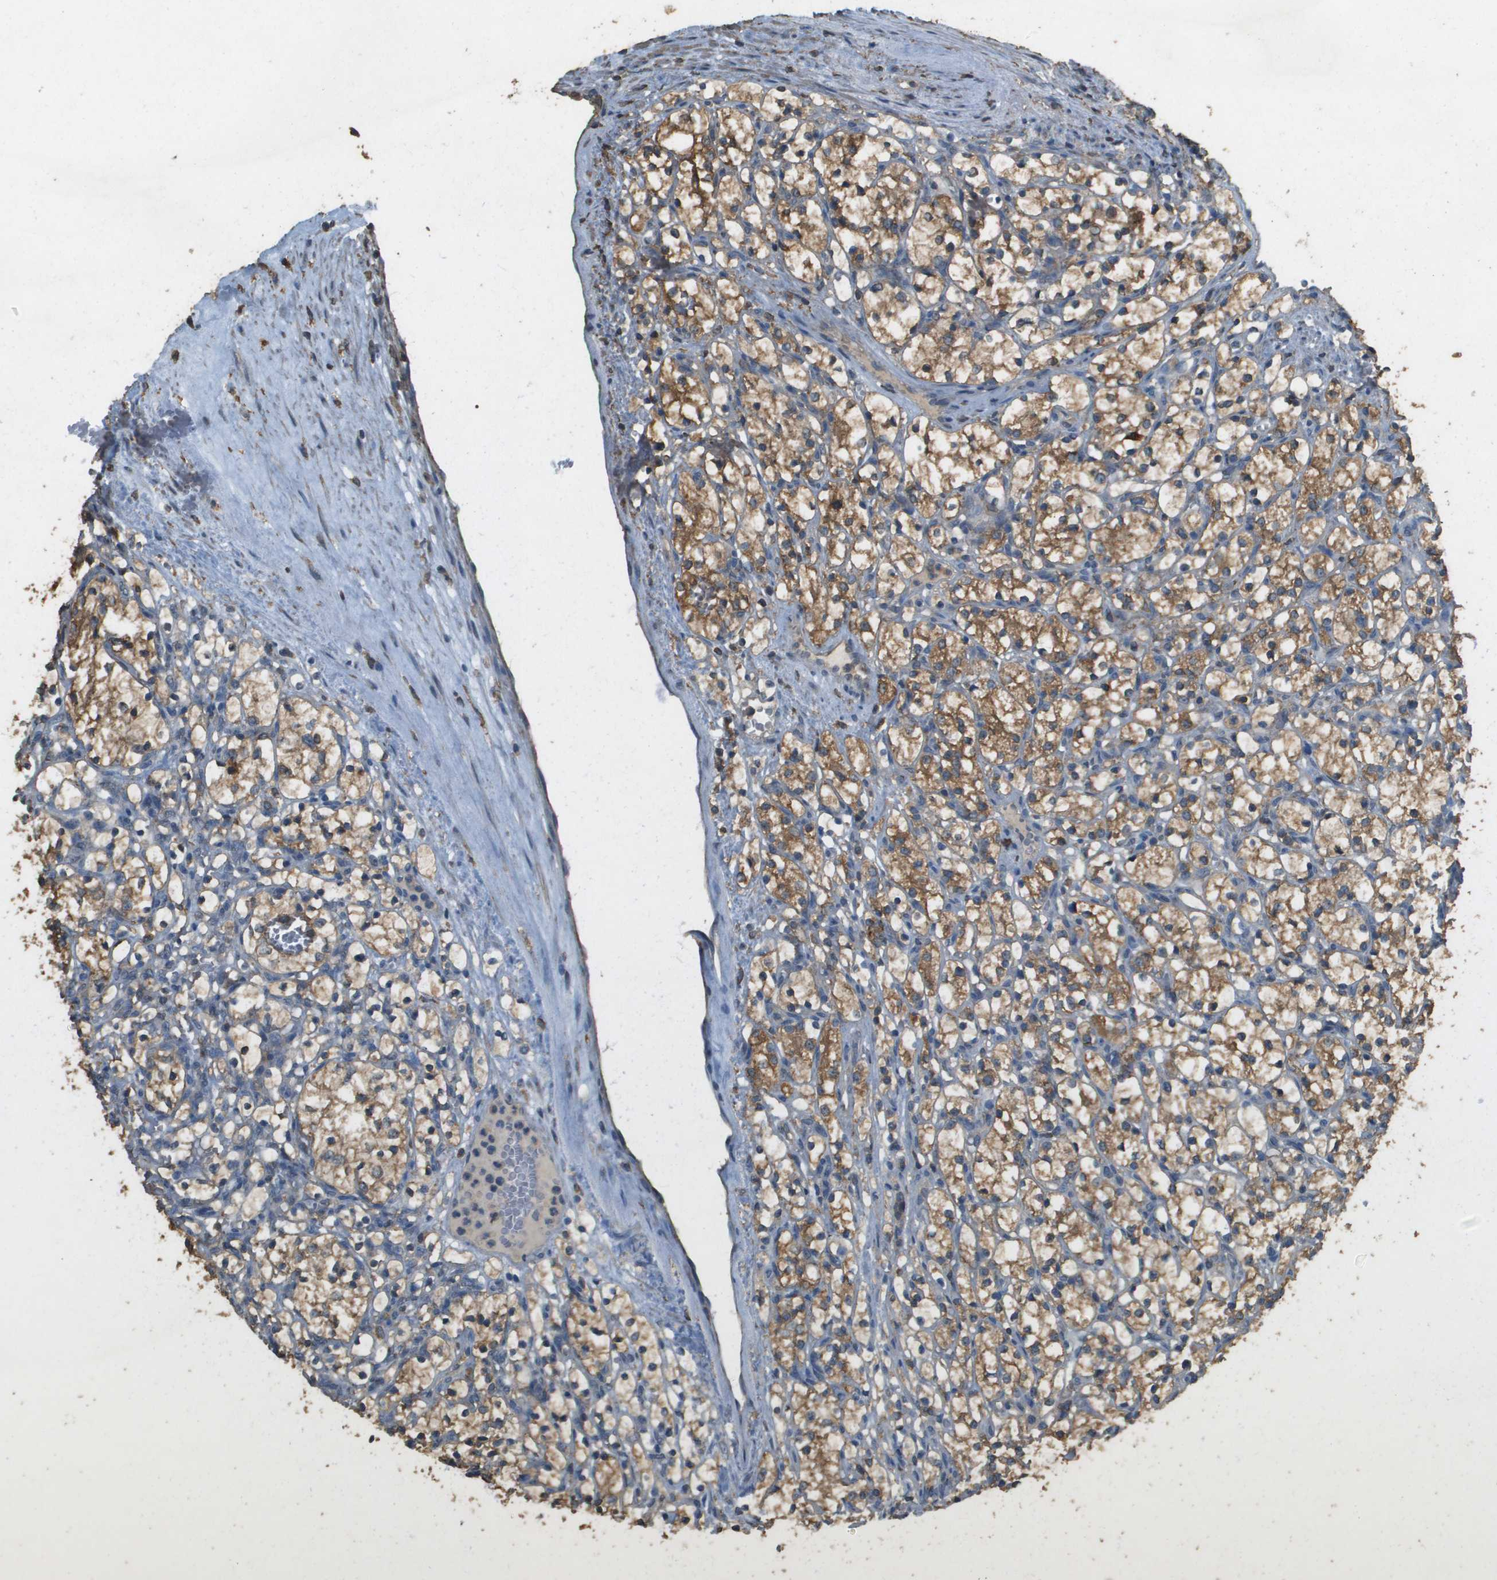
{"staining": {"intensity": "moderate", "quantity": ">75%", "location": "cytoplasmic/membranous"}, "tissue": "renal cancer", "cell_type": "Tumor cells", "image_type": "cancer", "snomed": [{"axis": "morphology", "description": "Adenocarcinoma, NOS"}, {"axis": "topography", "description": "Kidney"}], "caption": "High-power microscopy captured an immunohistochemistry (IHC) micrograph of renal adenocarcinoma, revealing moderate cytoplasmic/membranous positivity in approximately >75% of tumor cells. (DAB IHC with brightfield microscopy, high magnification).", "gene": "MS4A7", "patient": {"sex": "female", "age": 69}}